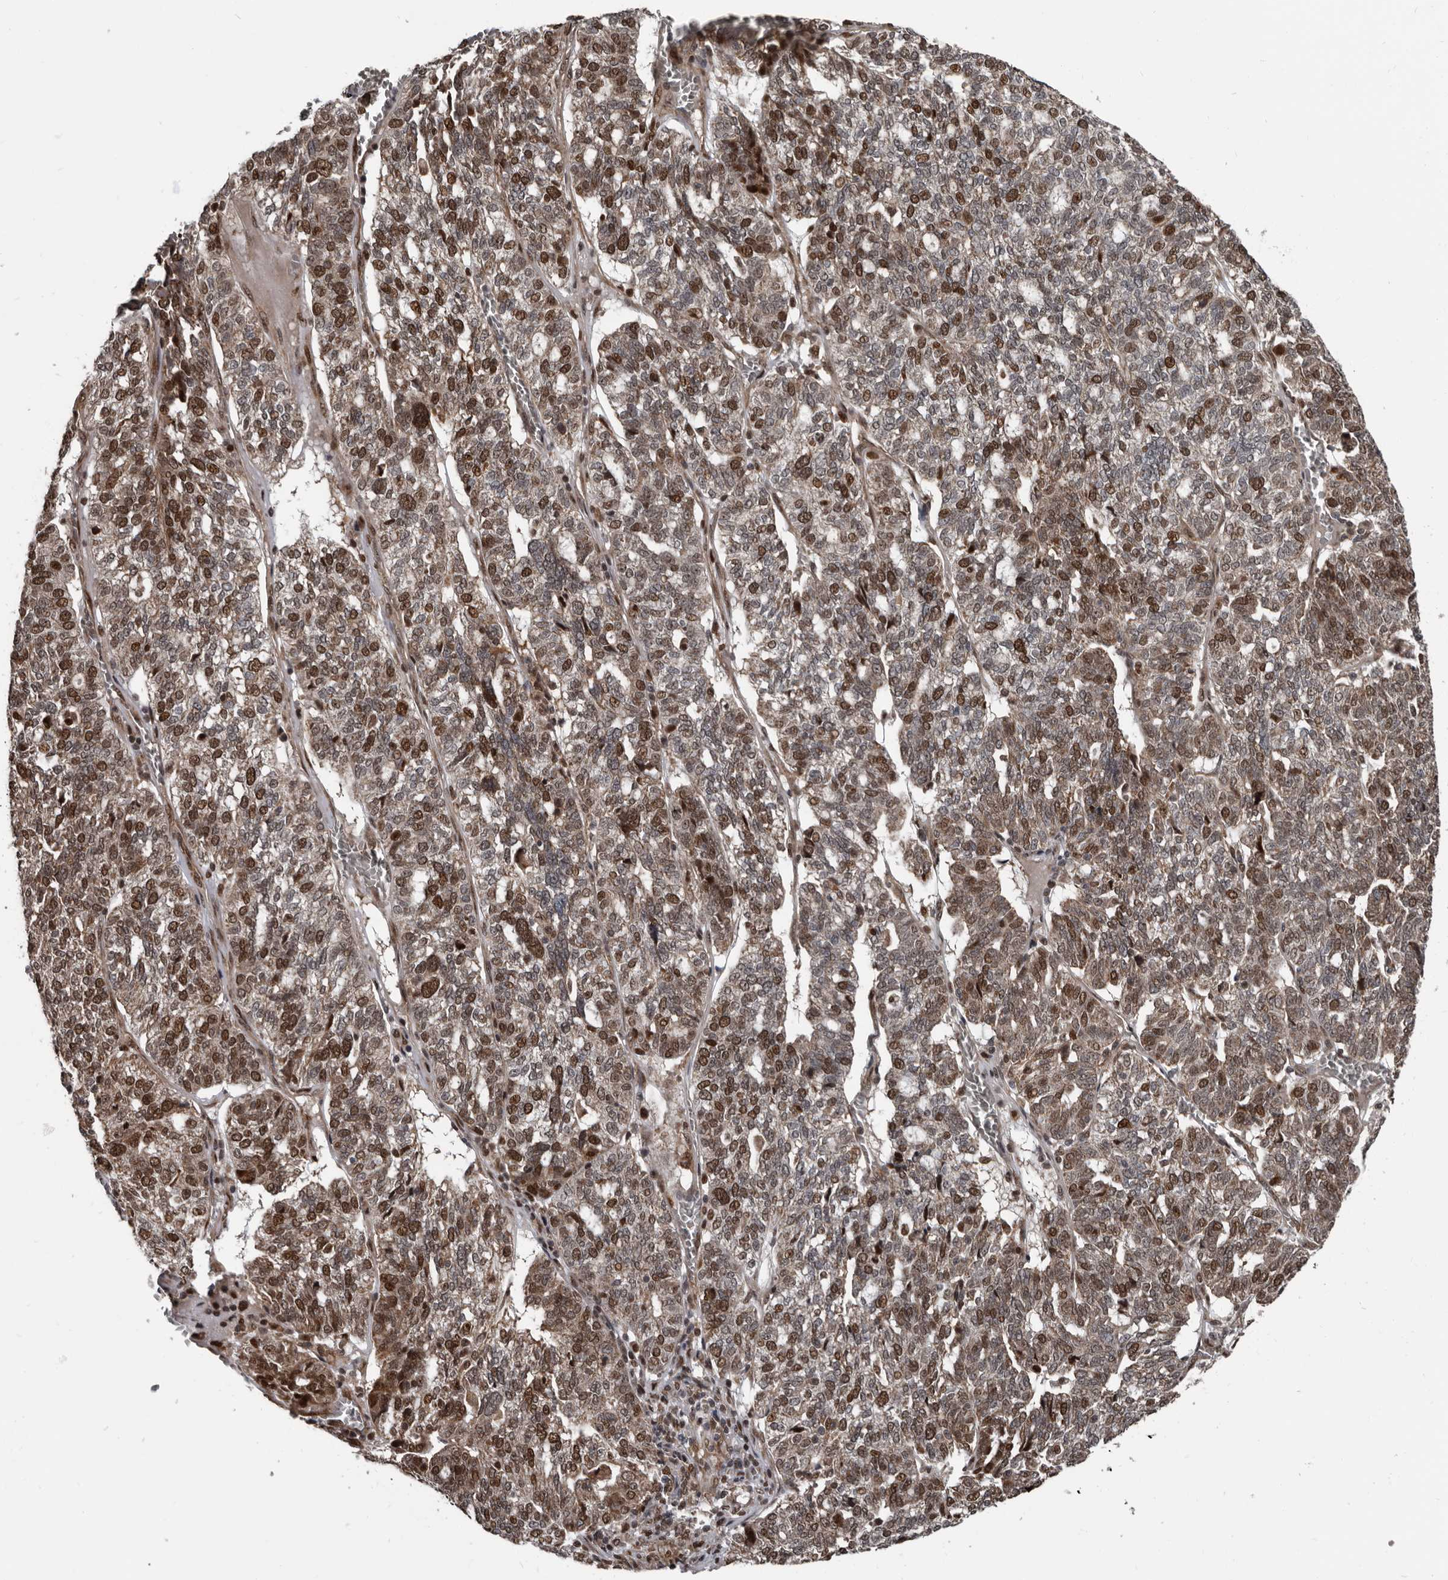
{"staining": {"intensity": "moderate", "quantity": "25%-75%", "location": "nuclear"}, "tissue": "ovarian cancer", "cell_type": "Tumor cells", "image_type": "cancer", "snomed": [{"axis": "morphology", "description": "Cystadenocarcinoma, serous, NOS"}, {"axis": "topography", "description": "Ovary"}], "caption": "The immunohistochemical stain shows moderate nuclear staining in tumor cells of ovarian serous cystadenocarcinoma tissue. Nuclei are stained in blue.", "gene": "CHD1L", "patient": {"sex": "female", "age": 59}}